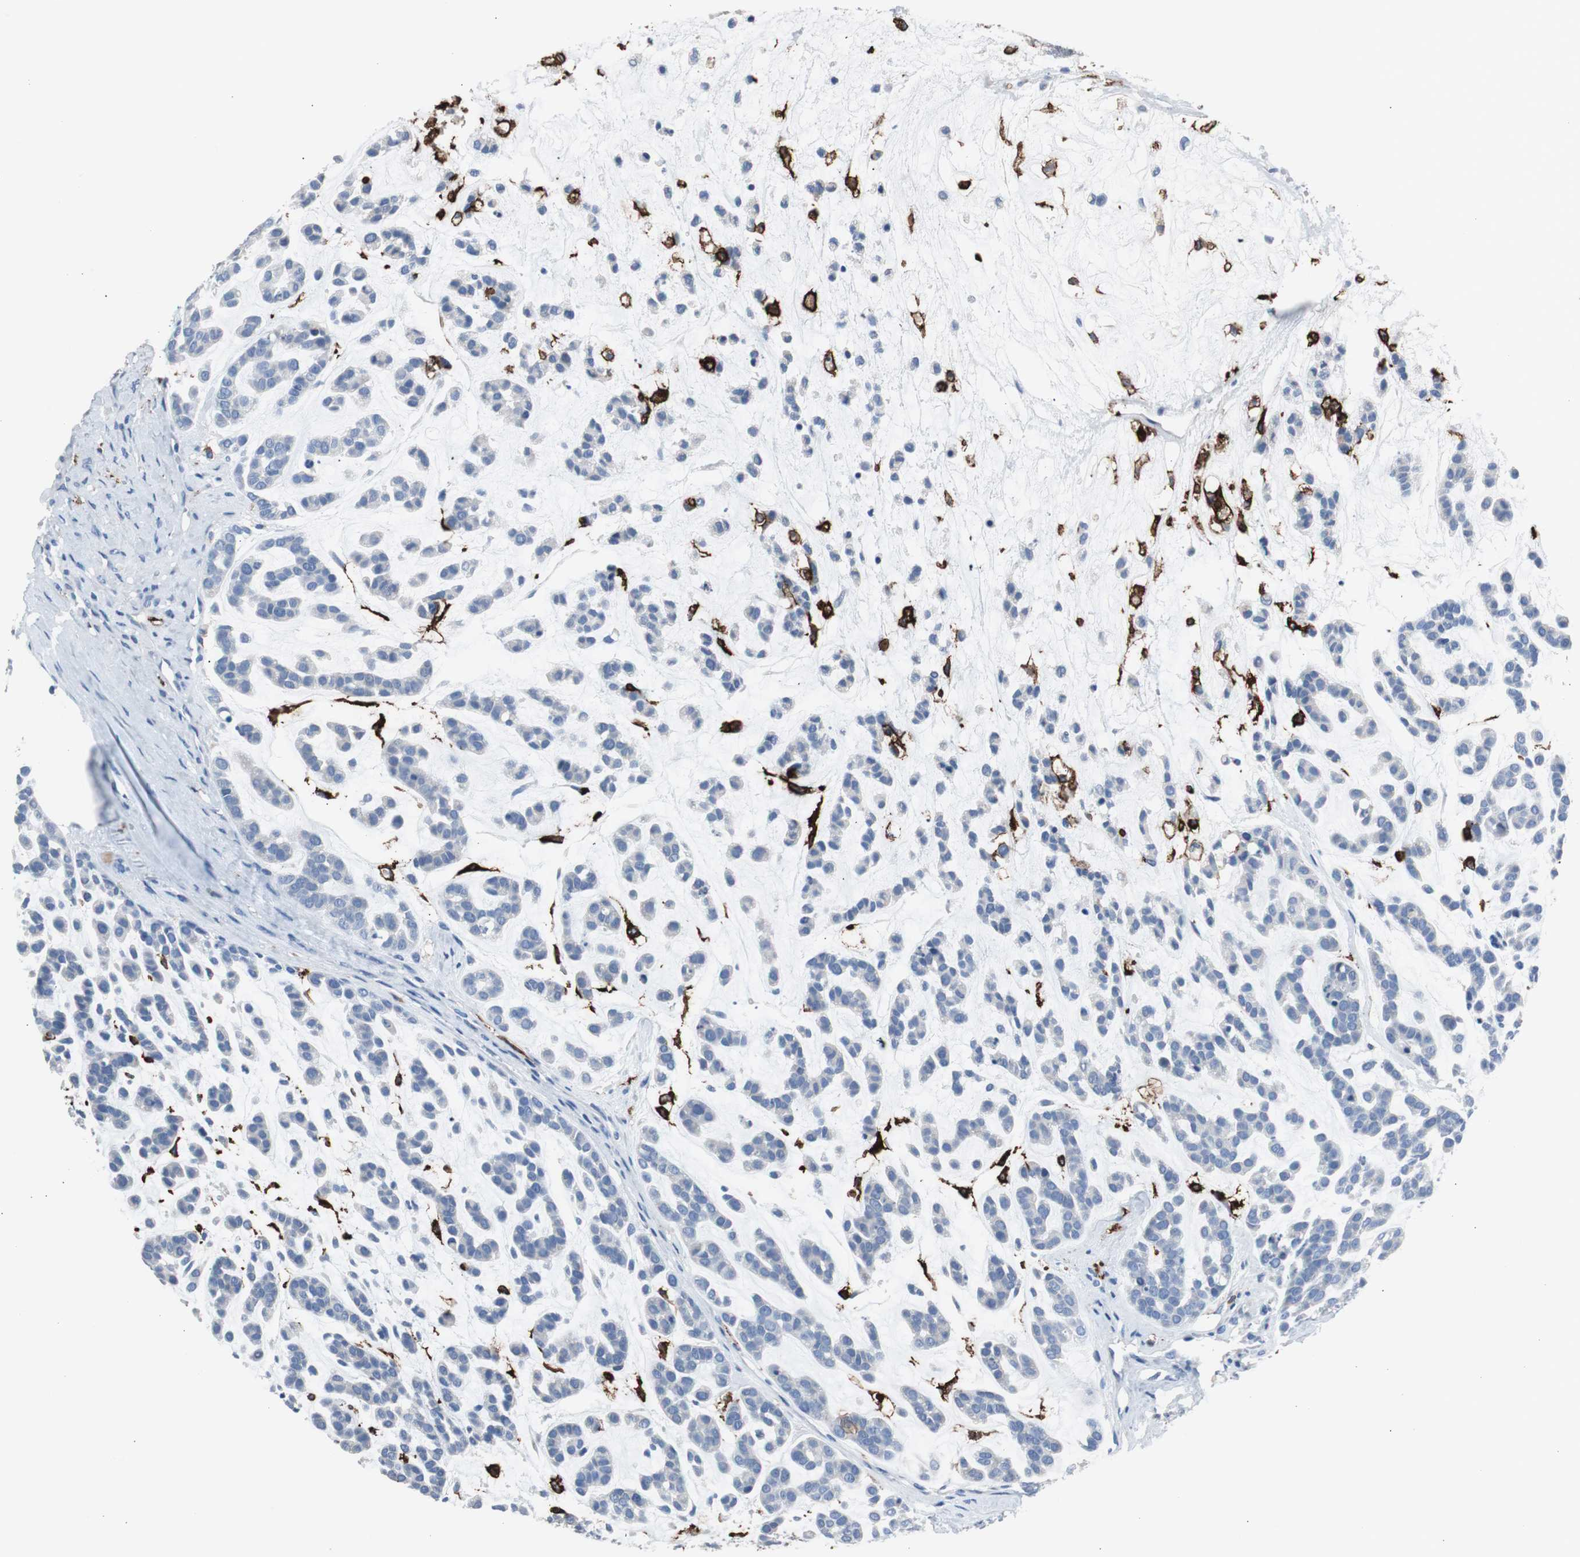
{"staining": {"intensity": "negative", "quantity": "none", "location": "none"}, "tissue": "head and neck cancer", "cell_type": "Tumor cells", "image_type": "cancer", "snomed": [{"axis": "morphology", "description": "Adenocarcinoma, NOS"}, {"axis": "morphology", "description": "Adenoma, NOS"}, {"axis": "topography", "description": "Head-Neck"}], "caption": "Immunohistochemistry micrograph of human head and neck cancer stained for a protein (brown), which exhibits no staining in tumor cells.", "gene": "FCGR2B", "patient": {"sex": "female", "age": 55}}